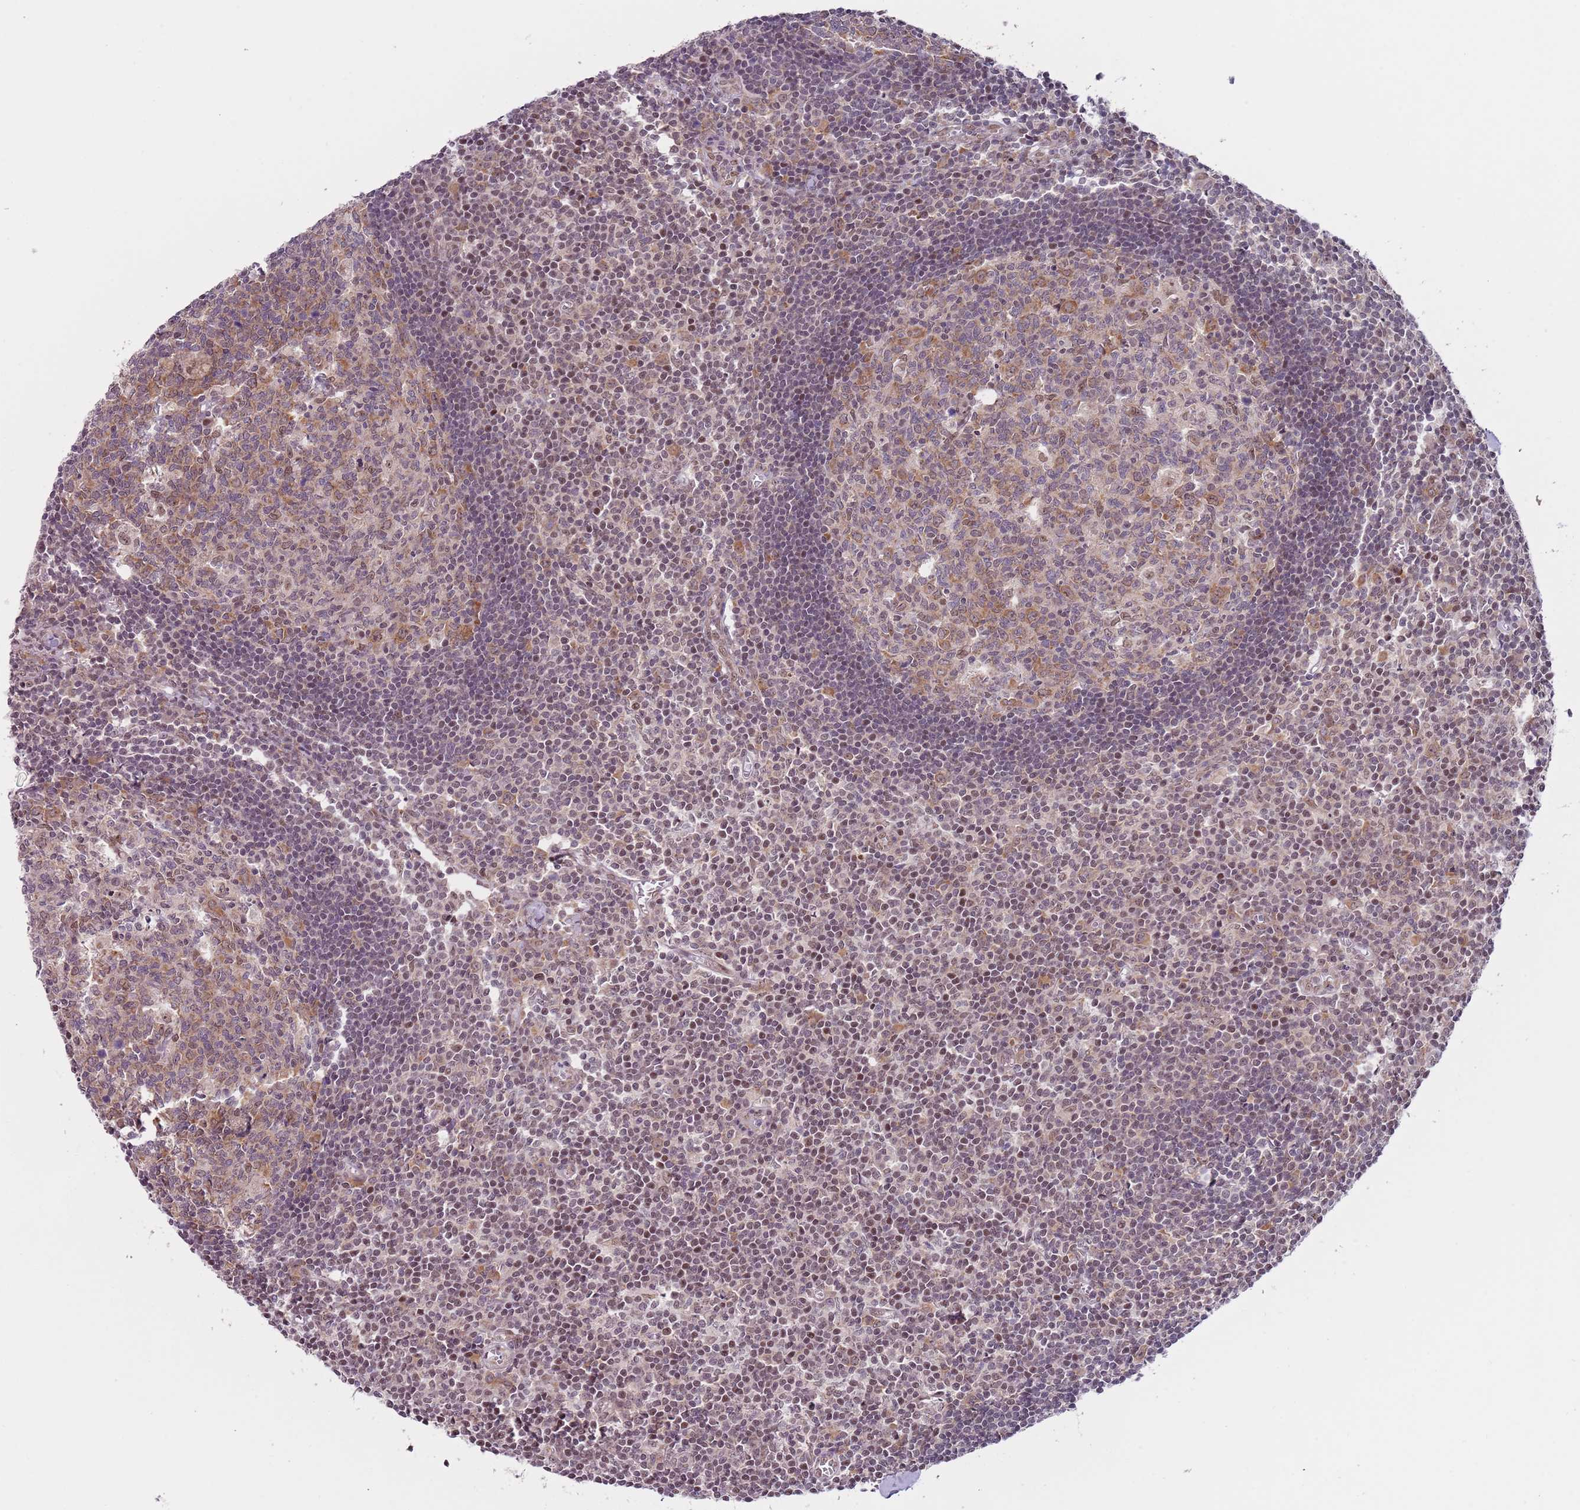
{"staining": {"intensity": "moderate", "quantity": "25%-75%", "location": "cytoplasmic/membranous,nuclear"}, "tissue": "lymph node", "cell_type": "Germinal center cells", "image_type": "normal", "snomed": [{"axis": "morphology", "description": "Normal tissue, NOS"}, {"axis": "topography", "description": "Lymph node"}], "caption": "A photomicrograph of lymph node stained for a protein shows moderate cytoplasmic/membranous,nuclear brown staining in germinal center cells. (Stains: DAB (3,3'-diaminobenzidine) in brown, nuclei in blue, Microscopy: brightfield microscopy at high magnification).", "gene": "SLC25A32", "patient": {"sex": "female", "age": 55}}